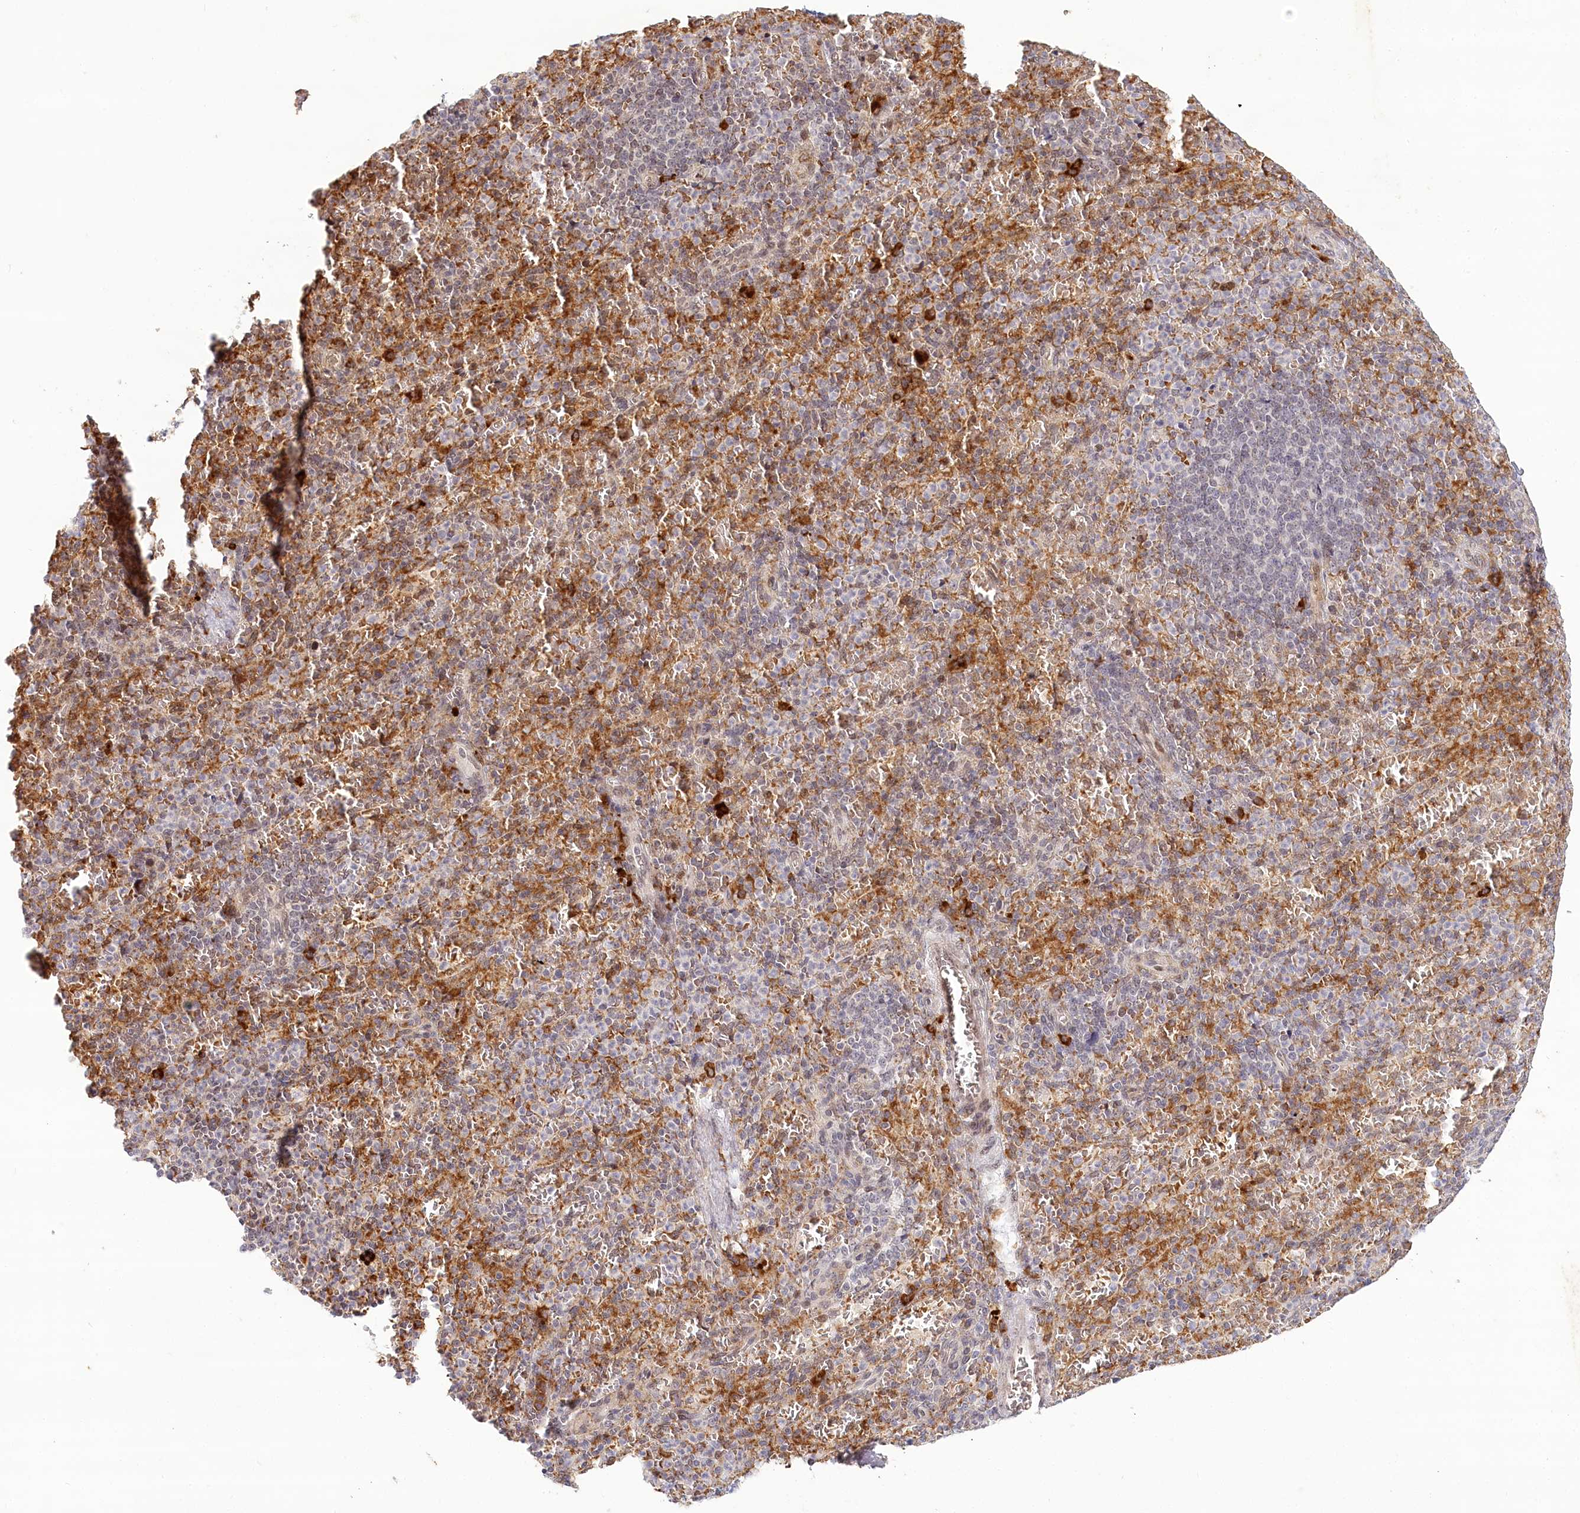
{"staining": {"intensity": "moderate", "quantity": "25%-75%", "location": "cytoplasmic/membranous"}, "tissue": "spleen", "cell_type": "Cells in red pulp", "image_type": "normal", "snomed": [{"axis": "morphology", "description": "Normal tissue, NOS"}, {"axis": "topography", "description": "Spleen"}], "caption": "Protein expression analysis of unremarkable spleen shows moderate cytoplasmic/membranous staining in approximately 25%-75% of cells in red pulp.", "gene": "WDR36", "patient": {"sex": "female", "age": 74}}